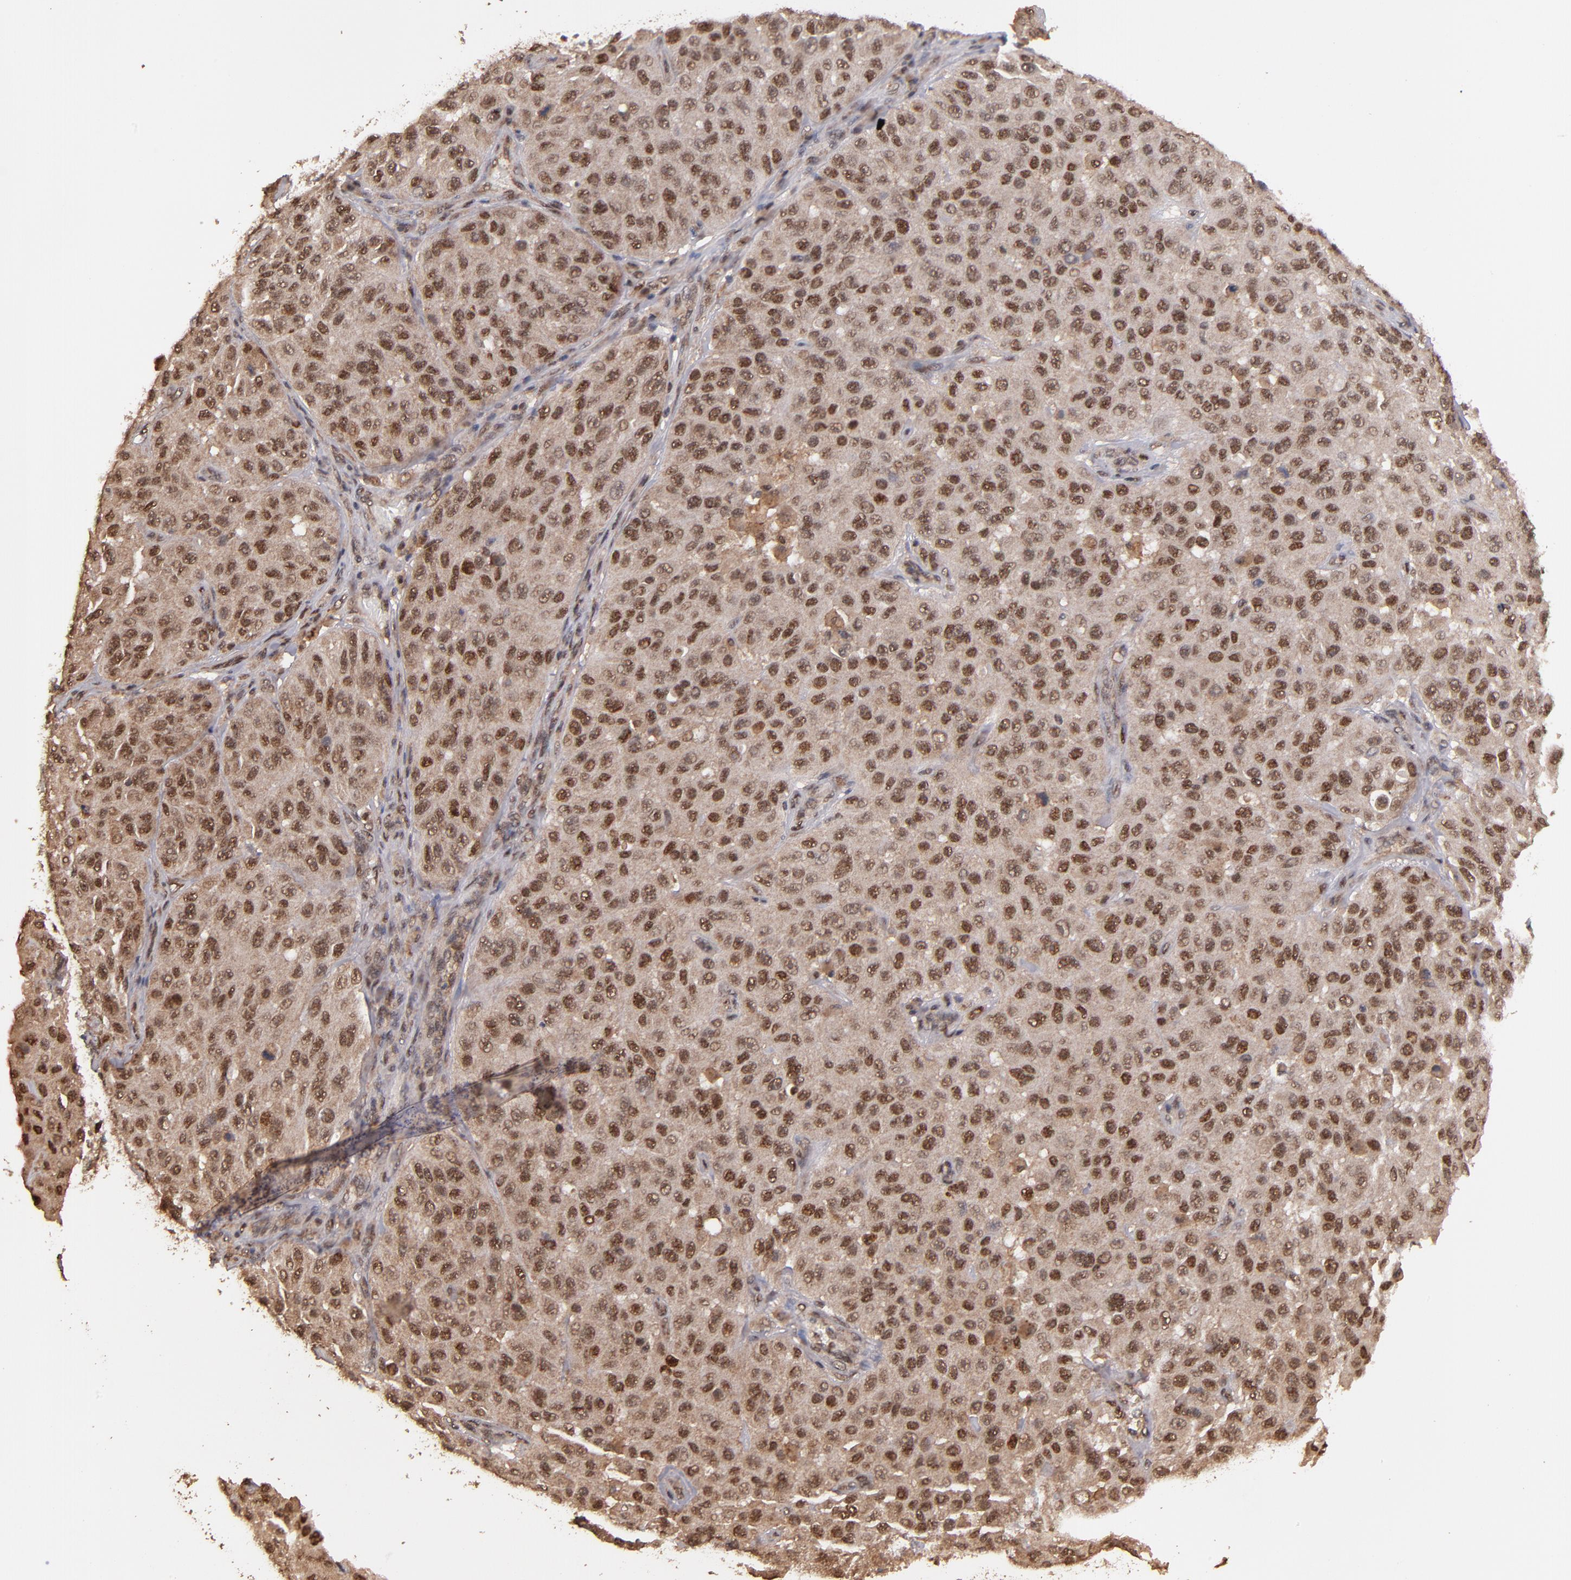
{"staining": {"intensity": "moderate", "quantity": ">75%", "location": "cytoplasmic/membranous,nuclear"}, "tissue": "melanoma", "cell_type": "Tumor cells", "image_type": "cancer", "snomed": [{"axis": "morphology", "description": "Malignant melanoma, NOS"}, {"axis": "topography", "description": "Skin"}], "caption": "Melanoma stained with immunohistochemistry (IHC) shows moderate cytoplasmic/membranous and nuclear expression in about >75% of tumor cells.", "gene": "EAPP", "patient": {"sex": "male", "age": 30}}